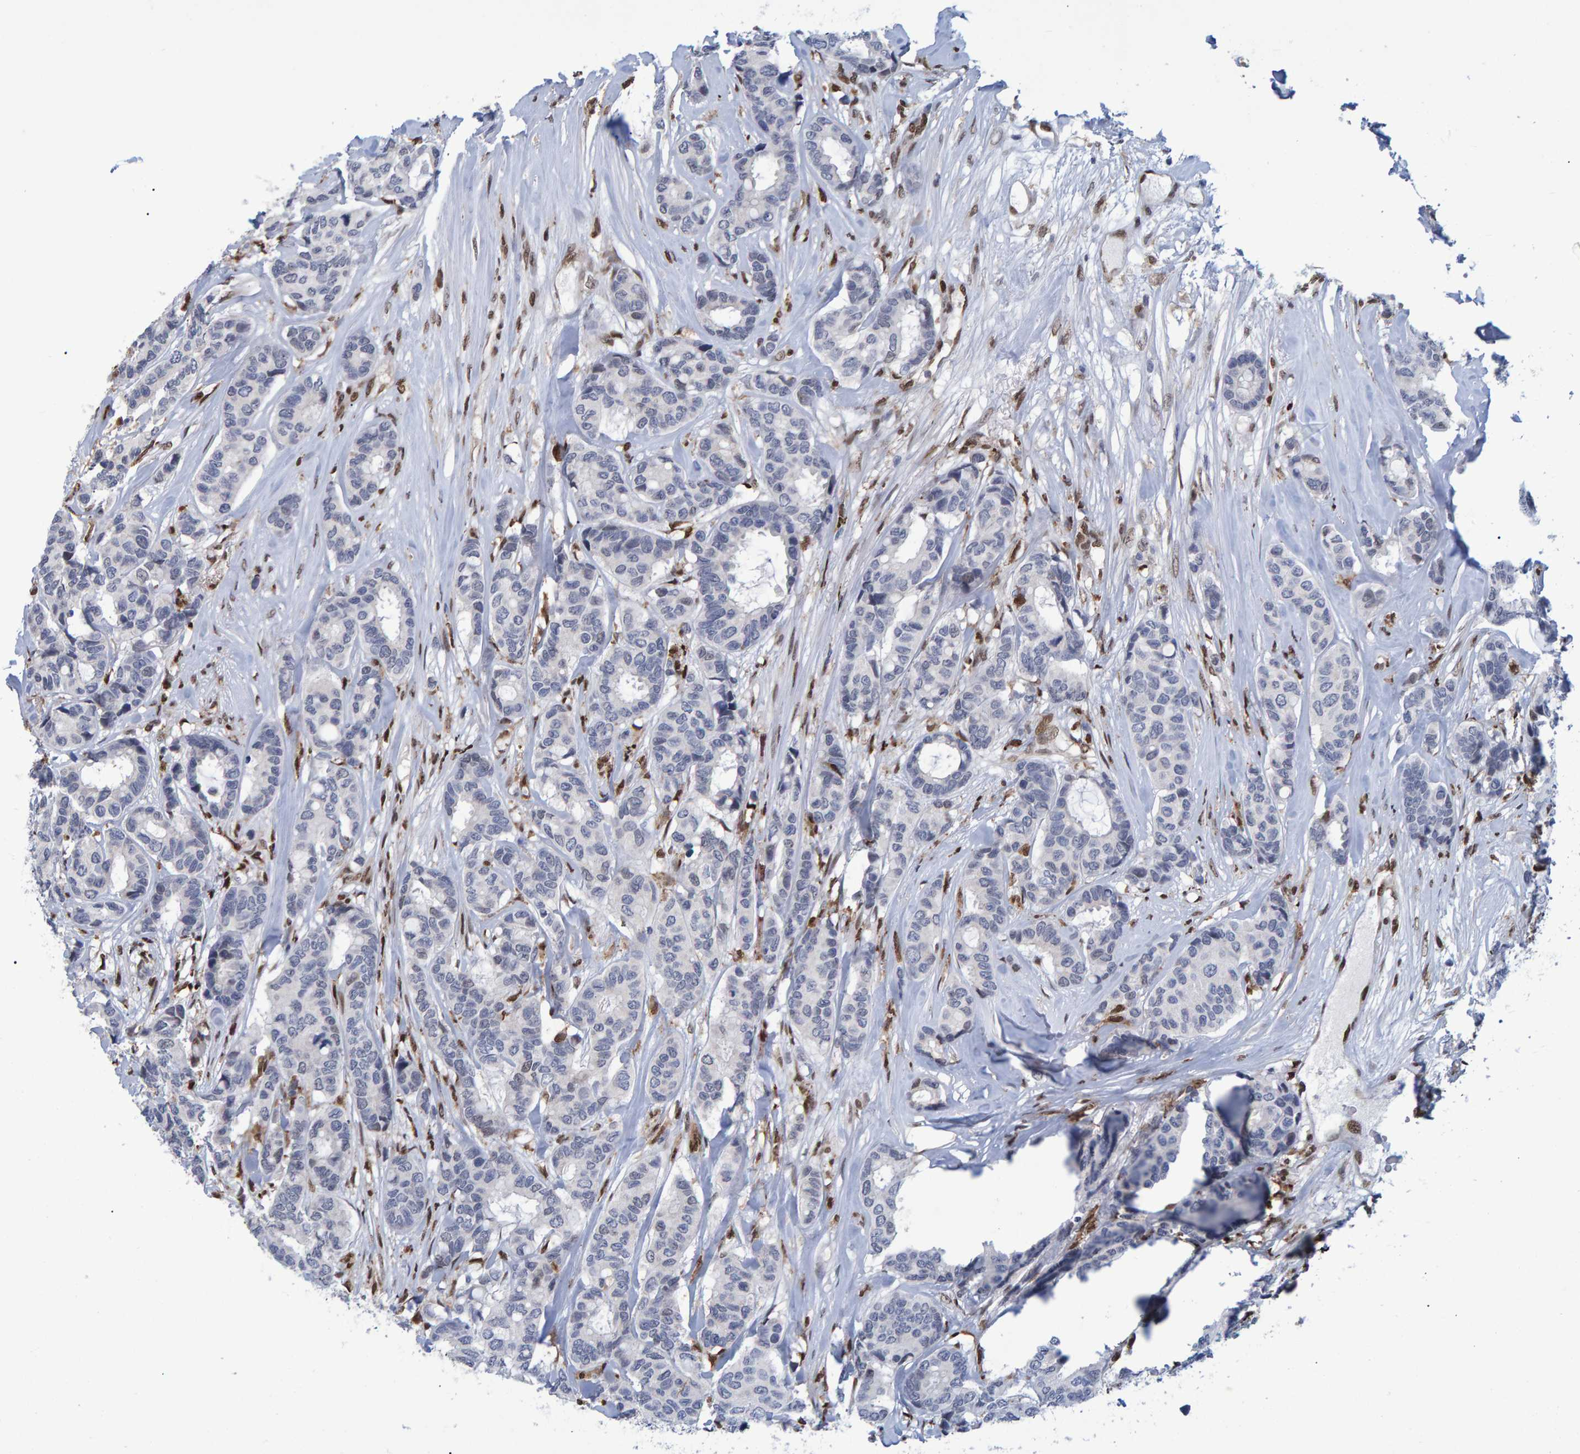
{"staining": {"intensity": "negative", "quantity": "none", "location": "none"}, "tissue": "breast cancer", "cell_type": "Tumor cells", "image_type": "cancer", "snomed": [{"axis": "morphology", "description": "Duct carcinoma"}, {"axis": "topography", "description": "Breast"}], "caption": "Immunohistochemical staining of human breast intraductal carcinoma displays no significant positivity in tumor cells. (DAB immunohistochemistry (IHC) with hematoxylin counter stain).", "gene": "QKI", "patient": {"sex": "female", "age": 87}}